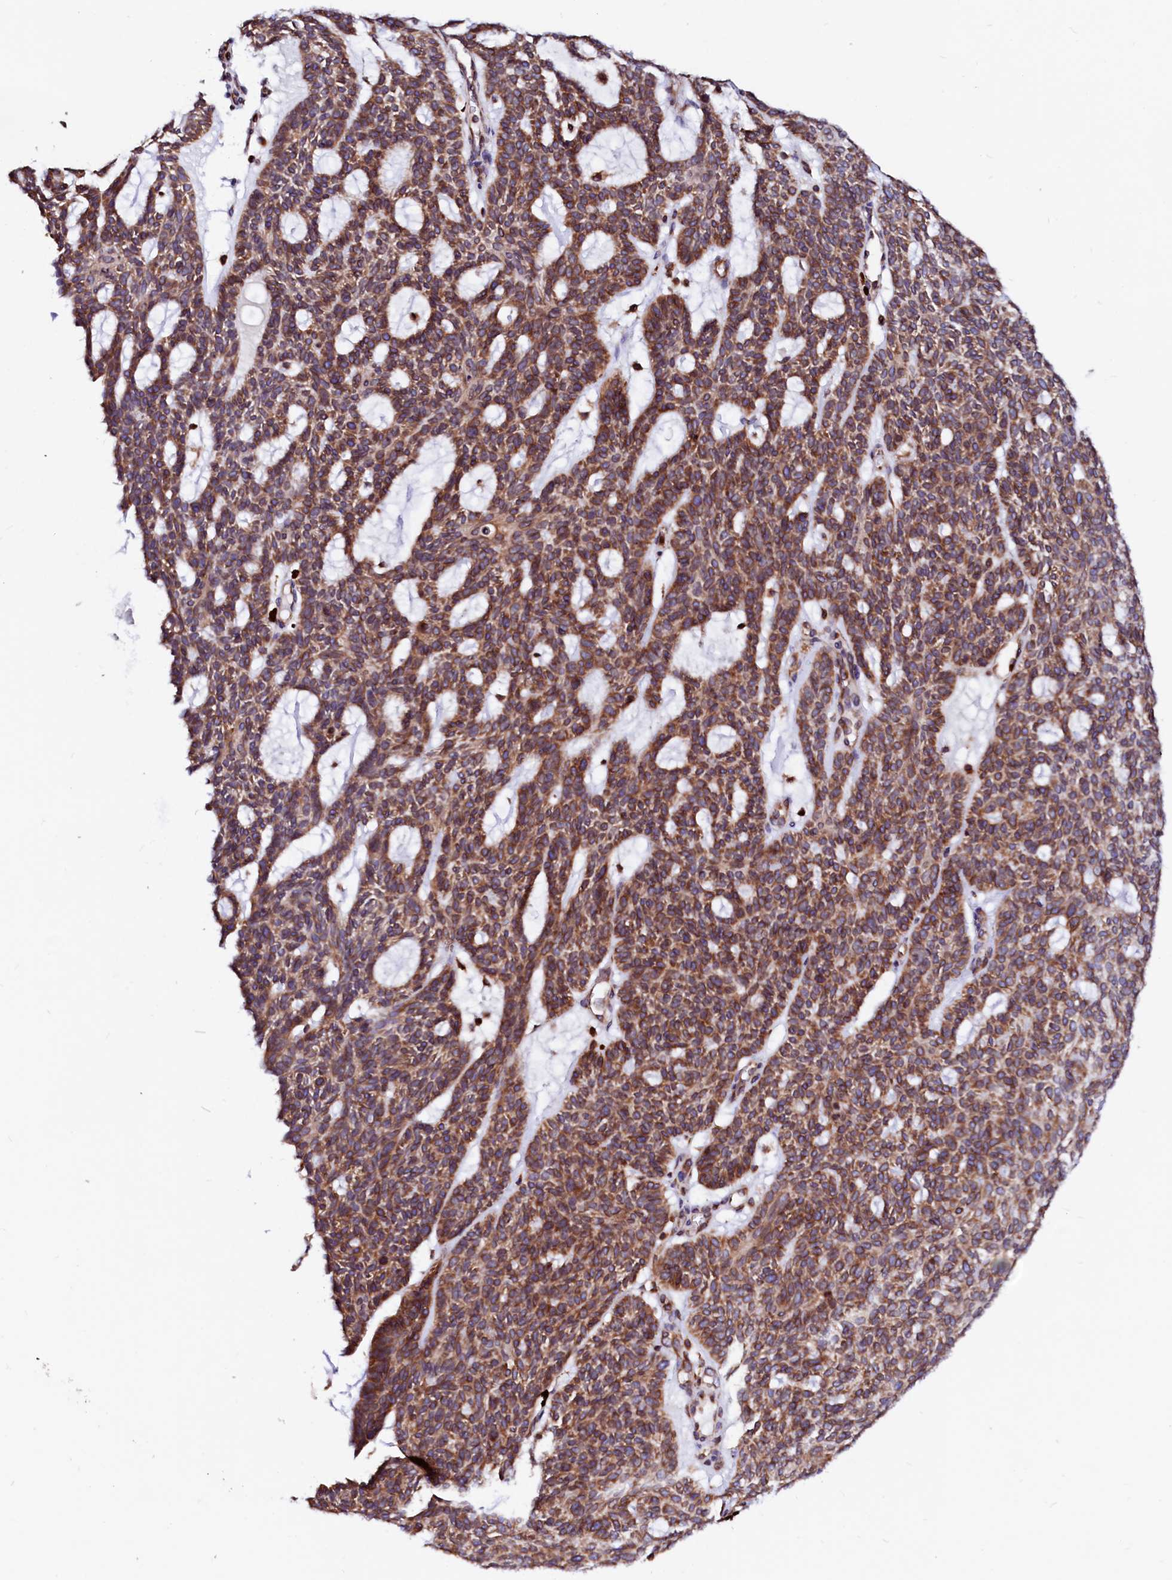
{"staining": {"intensity": "strong", "quantity": ">75%", "location": "cytoplasmic/membranous"}, "tissue": "skin cancer", "cell_type": "Tumor cells", "image_type": "cancer", "snomed": [{"axis": "morphology", "description": "Squamous cell carcinoma, NOS"}, {"axis": "topography", "description": "Skin"}], "caption": "Immunohistochemical staining of skin cancer (squamous cell carcinoma) reveals high levels of strong cytoplasmic/membranous protein positivity in approximately >75% of tumor cells. (Brightfield microscopy of DAB IHC at high magnification).", "gene": "DERL1", "patient": {"sex": "female", "age": 90}}